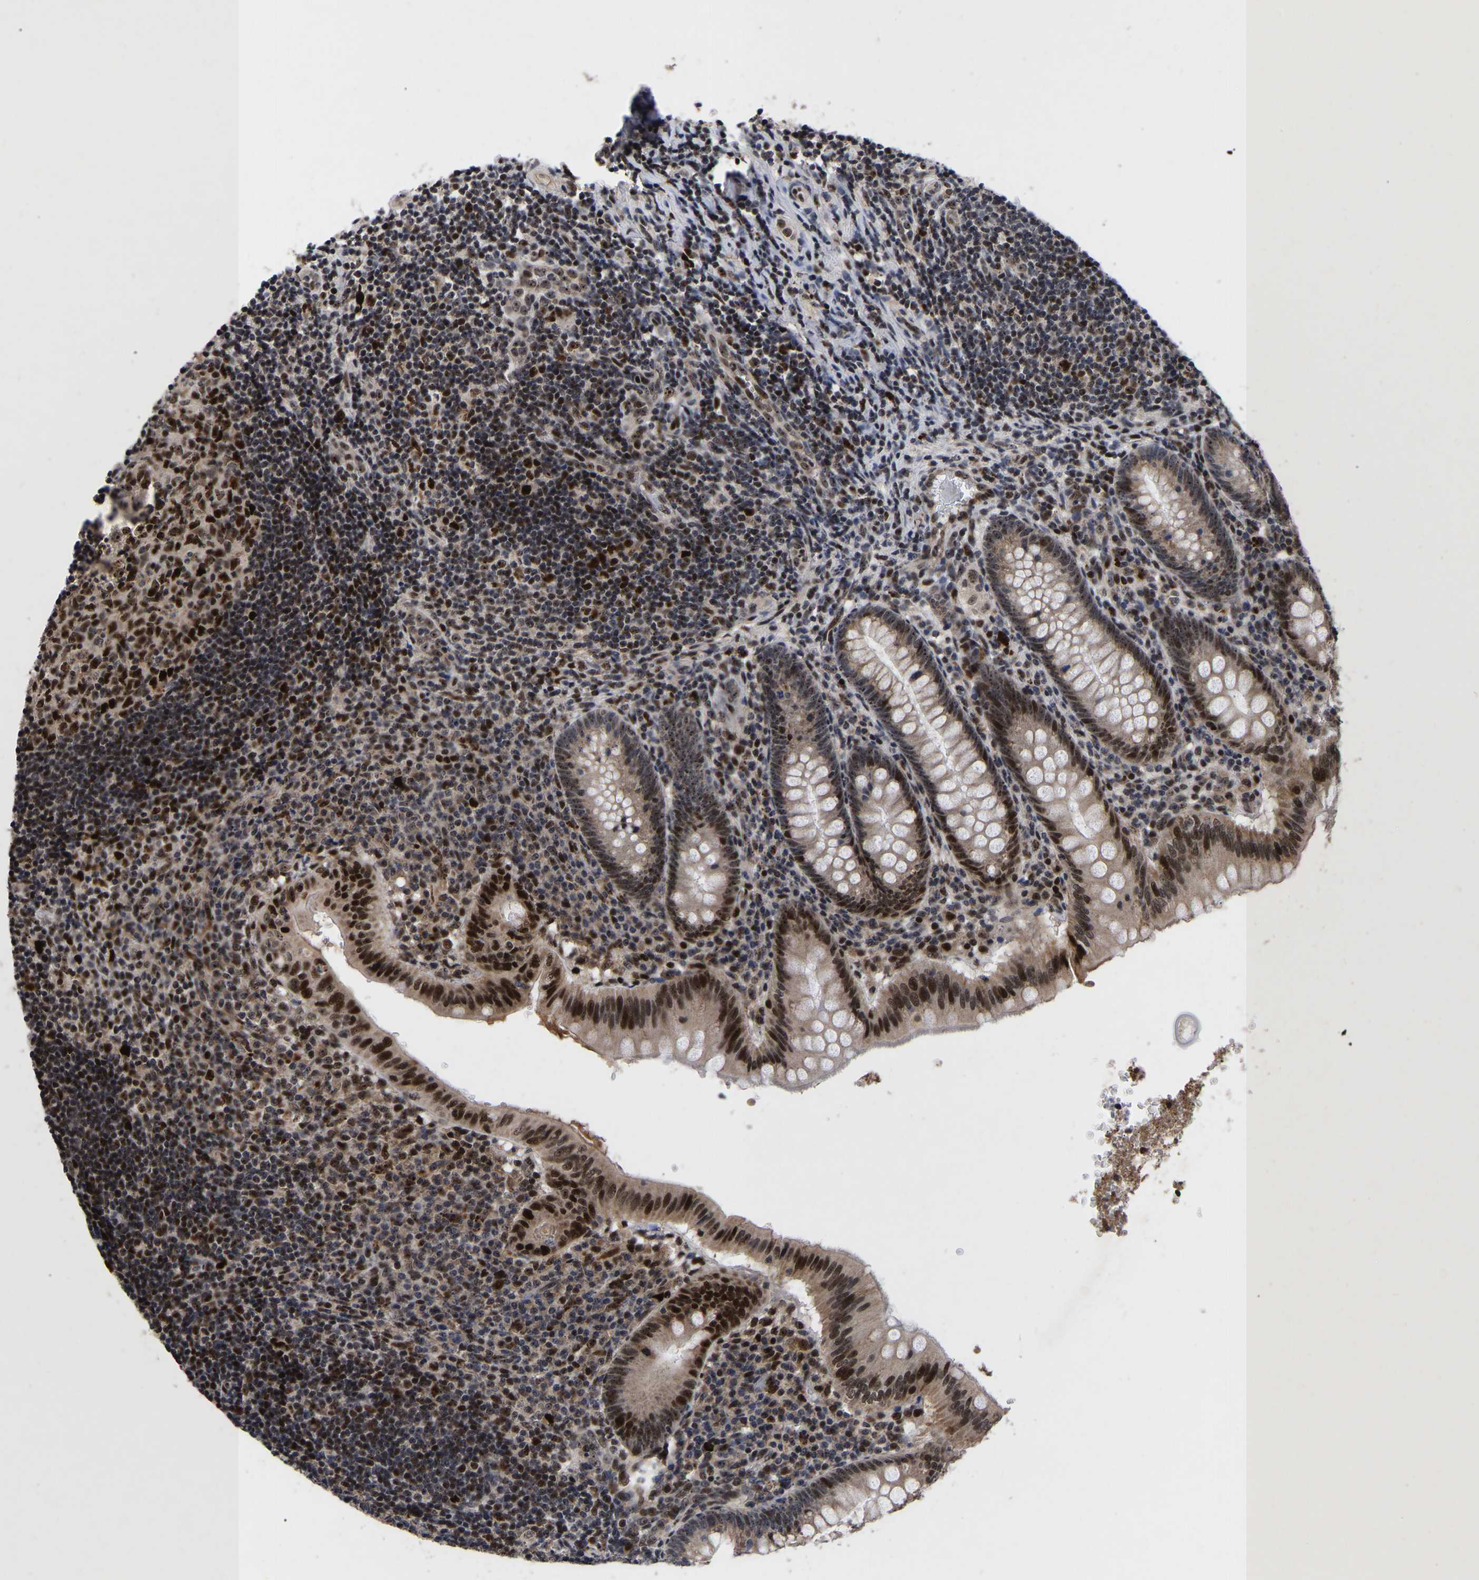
{"staining": {"intensity": "strong", "quantity": ">75%", "location": "nuclear"}, "tissue": "appendix", "cell_type": "Glandular cells", "image_type": "normal", "snomed": [{"axis": "morphology", "description": "Normal tissue, NOS"}, {"axis": "topography", "description": "Appendix"}], "caption": "Unremarkable appendix demonstrates strong nuclear staining in about >75% of glandular cells, visualized by immunohistochemistry.", "gene": "JUNB", "patient": {"sex": "male", "age": 8}}